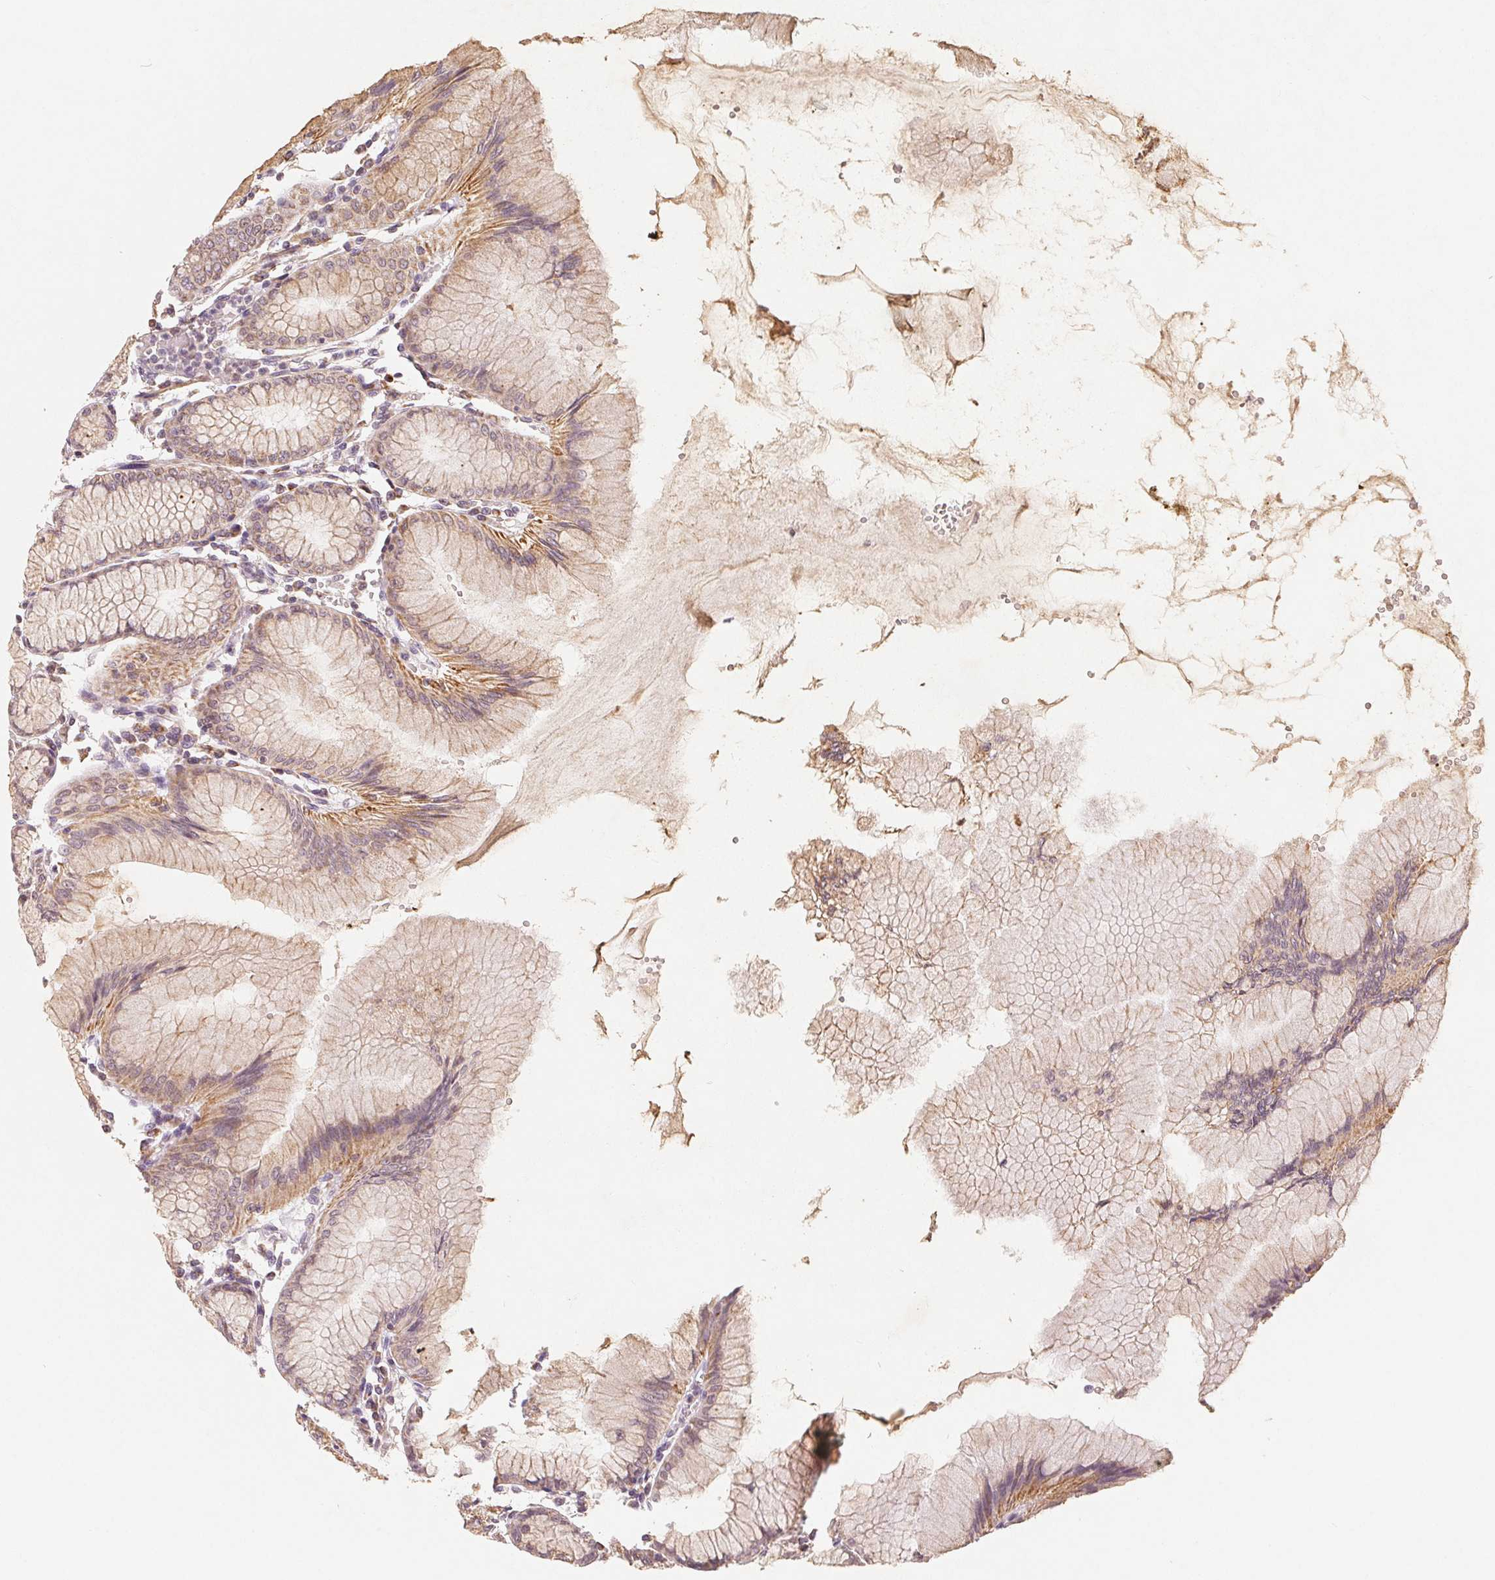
{"staining": {"intensity": "moderate", "quantity": "25%-75%", "location": "cytoplasmic/membranous"}, "tissue": "stomach", "cell_type": "Glandular cells", "image_type": "normal", "snomed": [{"axis": "morphology", "description": "Normal tissue, NOS"}, {"axis": "topography", "description": "Stomach"}], "caption": "IHC of unremarkable stomach exhibits medium levels of moderate cytoplasmic/membranous staining in about 25%-75% of glandular cells.", "gene": "GHITM", "patient": {"sex": "female", "age": 57}}